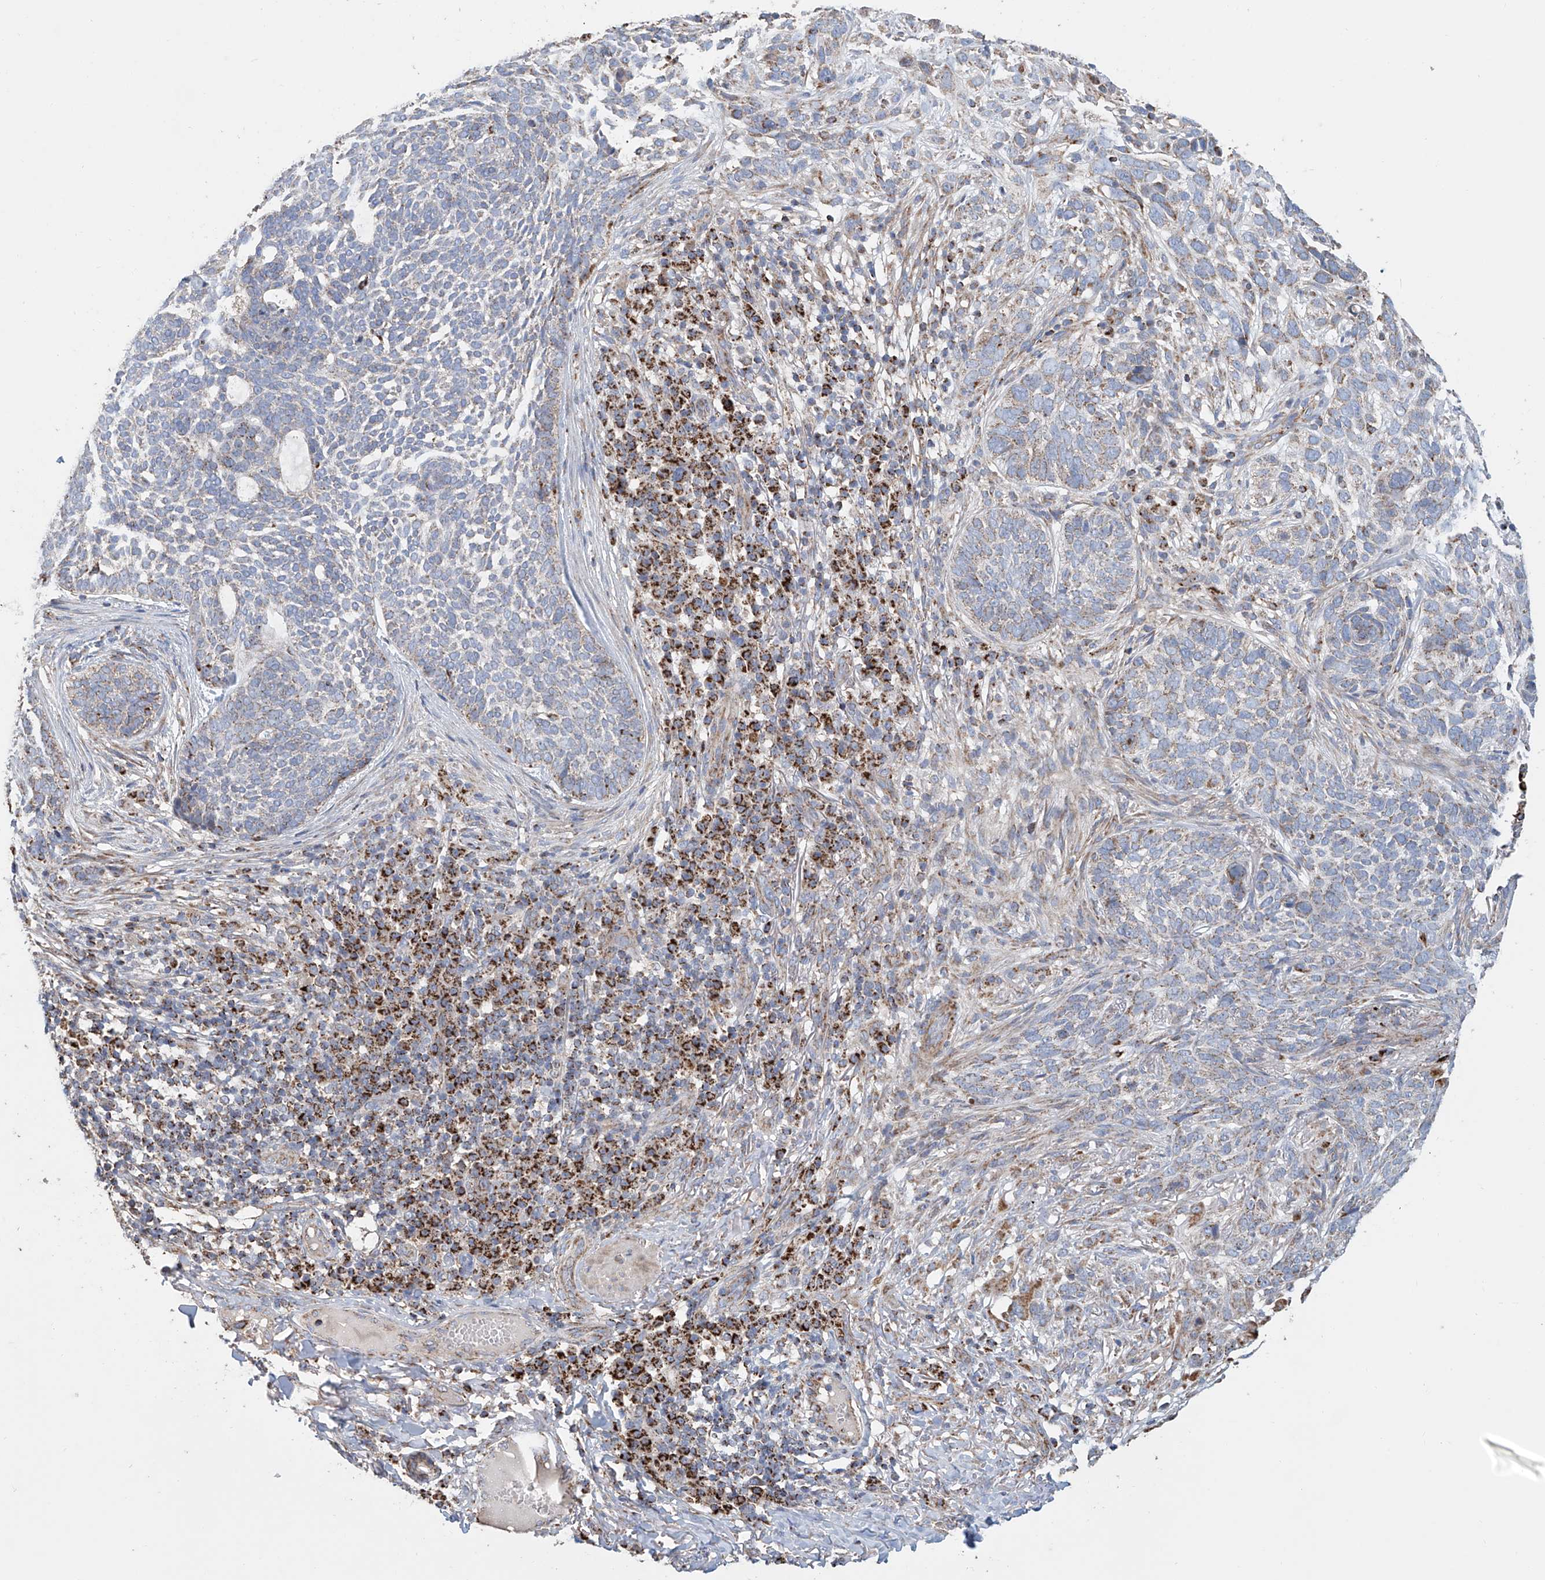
{"staining": {"intensity": "weak", "quantity": "25%-75%", "location": "cytoplasmic/membranous"}, "tissue": "skin cancer", "cell_type": "Tumor cells", "image_type": "cancer", "snomed": [{"axis": "morphology", "description": "Basal cell carcinoma"}, {"axis": "topography", "description": "Skin"}], "caption": "Immunohistochemistry (IHC) histopathology image of neoplastic tissue: basal cell carcinoma (skin) stained using immunohistochemistry (IHC) demonstrates low levels of weak protein expression localized specifically in the cytoplasmic/membranous of tumor cells, appearing as a cytoplasmic/membranous brown color.", "gene": "MCL1", "patient": {"sex": "female", "age": 64}}